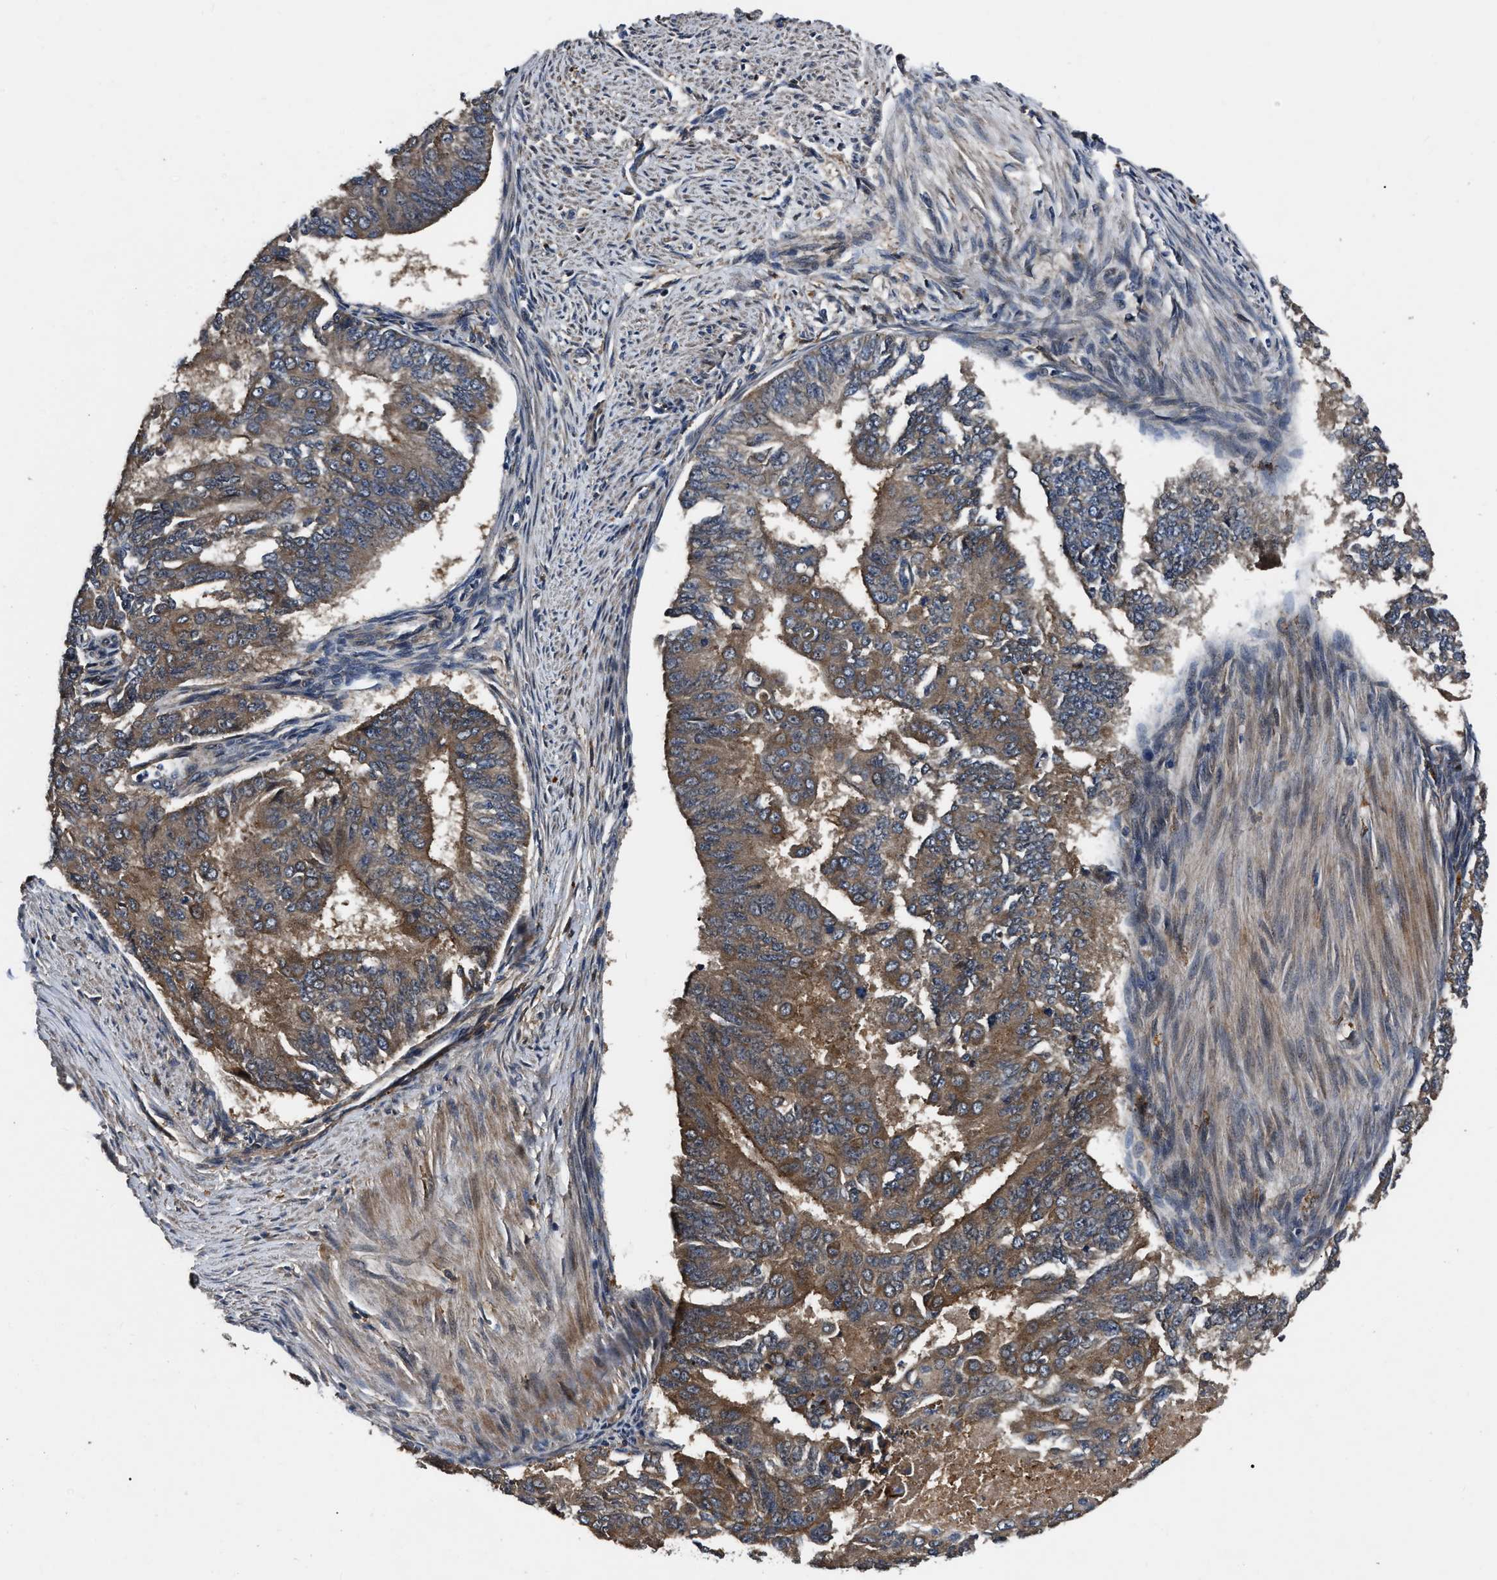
{"staining": {"intensity": "moderate", "quantity": ">75%", "location": "cytoplasmic/membranous"}, "tissue": "endometrial cancer", "cell_type": "Tumor cells", "image_type": "cancer", "snomed": [{"axis": "morphology", "description": "Adenocarcinoma, NOS"}, {"axis": "topography", "description": "Endometrium"}], "caption": "Immunohistochemical staining of human endometrial adenocarcinoma exhibits medium levels of moderate cytoplasmic/membranous protein staining in about >75% of tumor cells.", "gene": "PPWD1", "patient": {"sex": "female", "age": 32}}